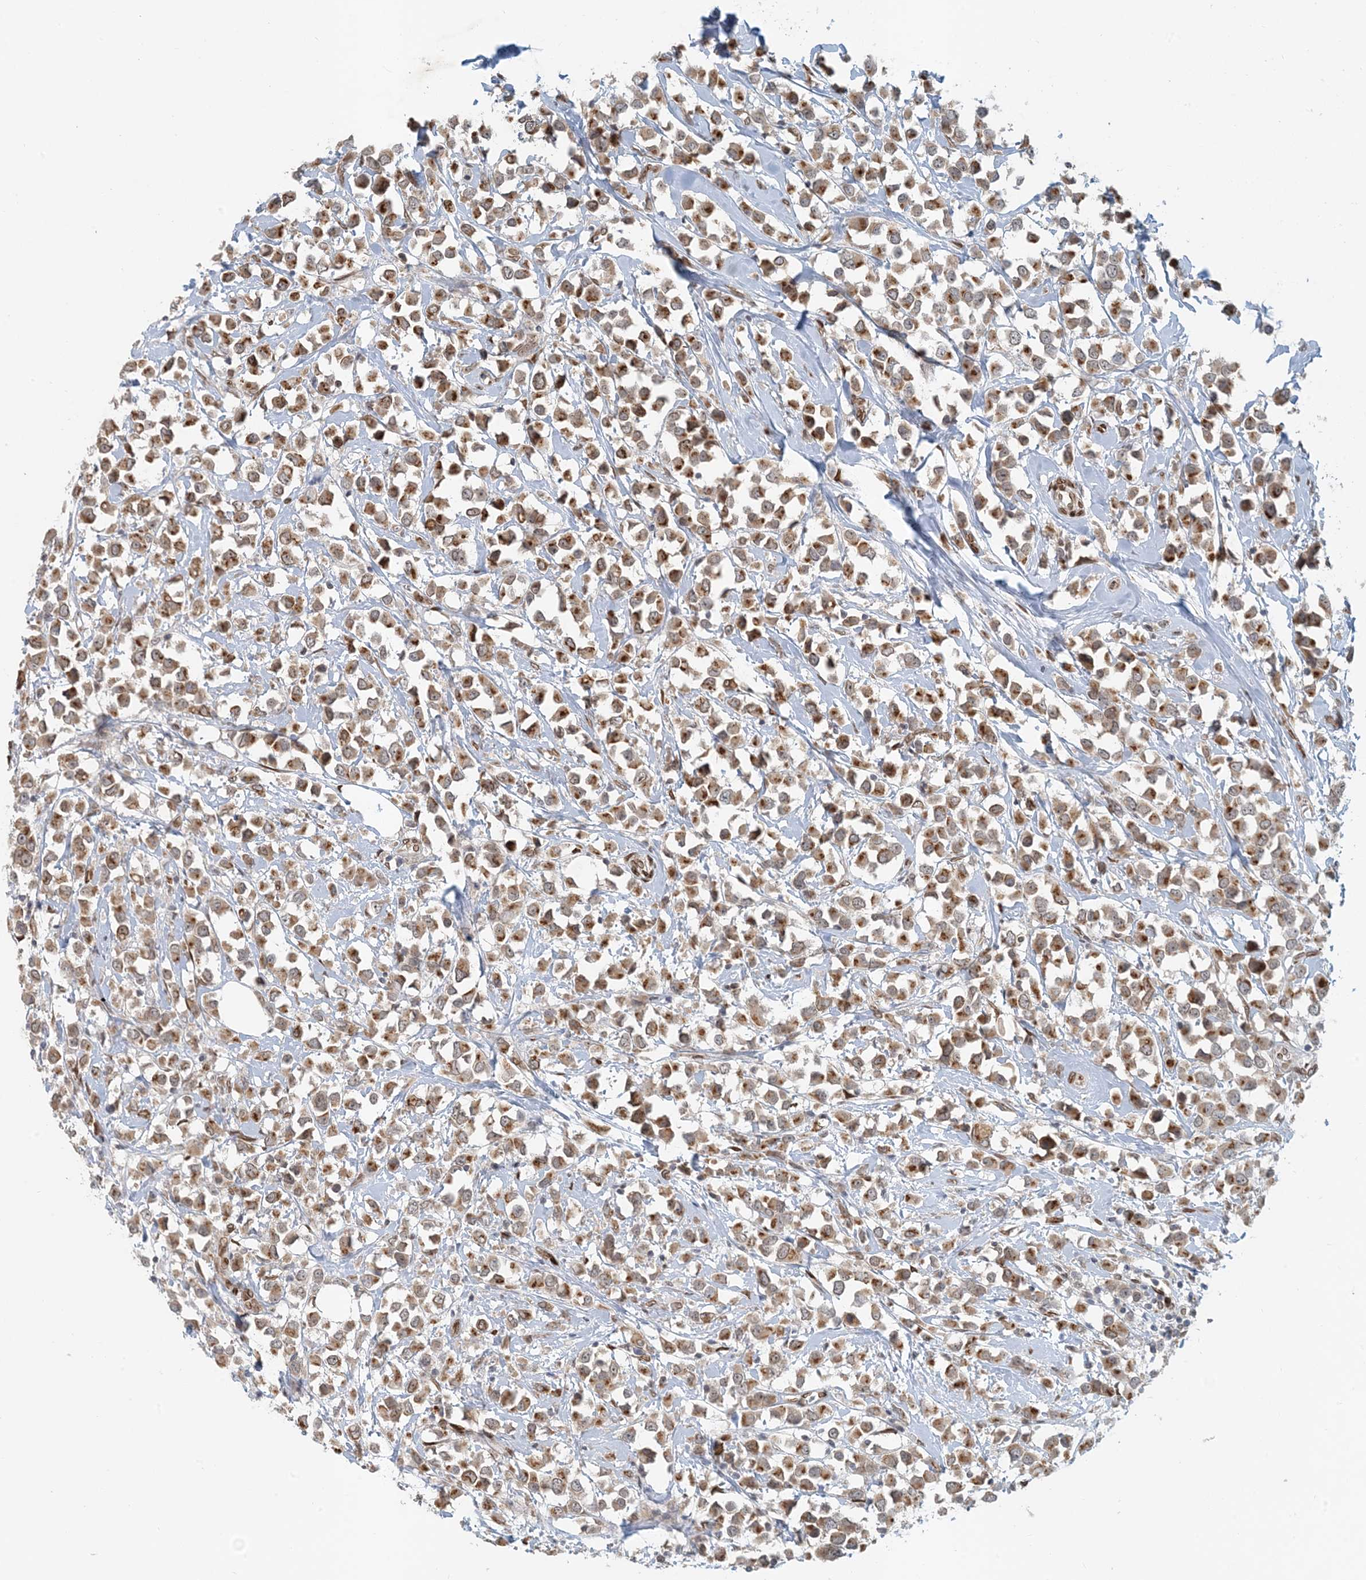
{"staining": {"intensity": "moderate", "quantity": ">75%", "location": "cytoplasmic/membranous"}, "tissue": "breast cancer", "cell_type": "Tumor cells", "image_type": "cancer", "snomed": [{"axis": "morphology", "description": "Duct carcinoma"}, {"axis": "topography", "description": "Breast"}], "caption": "DAB immunohistochemical staining of breast cancer (invasive ductal carcinoma) displays moderate cytoplasmic/membranous protein expression in about >75% of tumor cells.", "gene": "SLC35A2", "patient": {"sex": "female", "age": 61}}